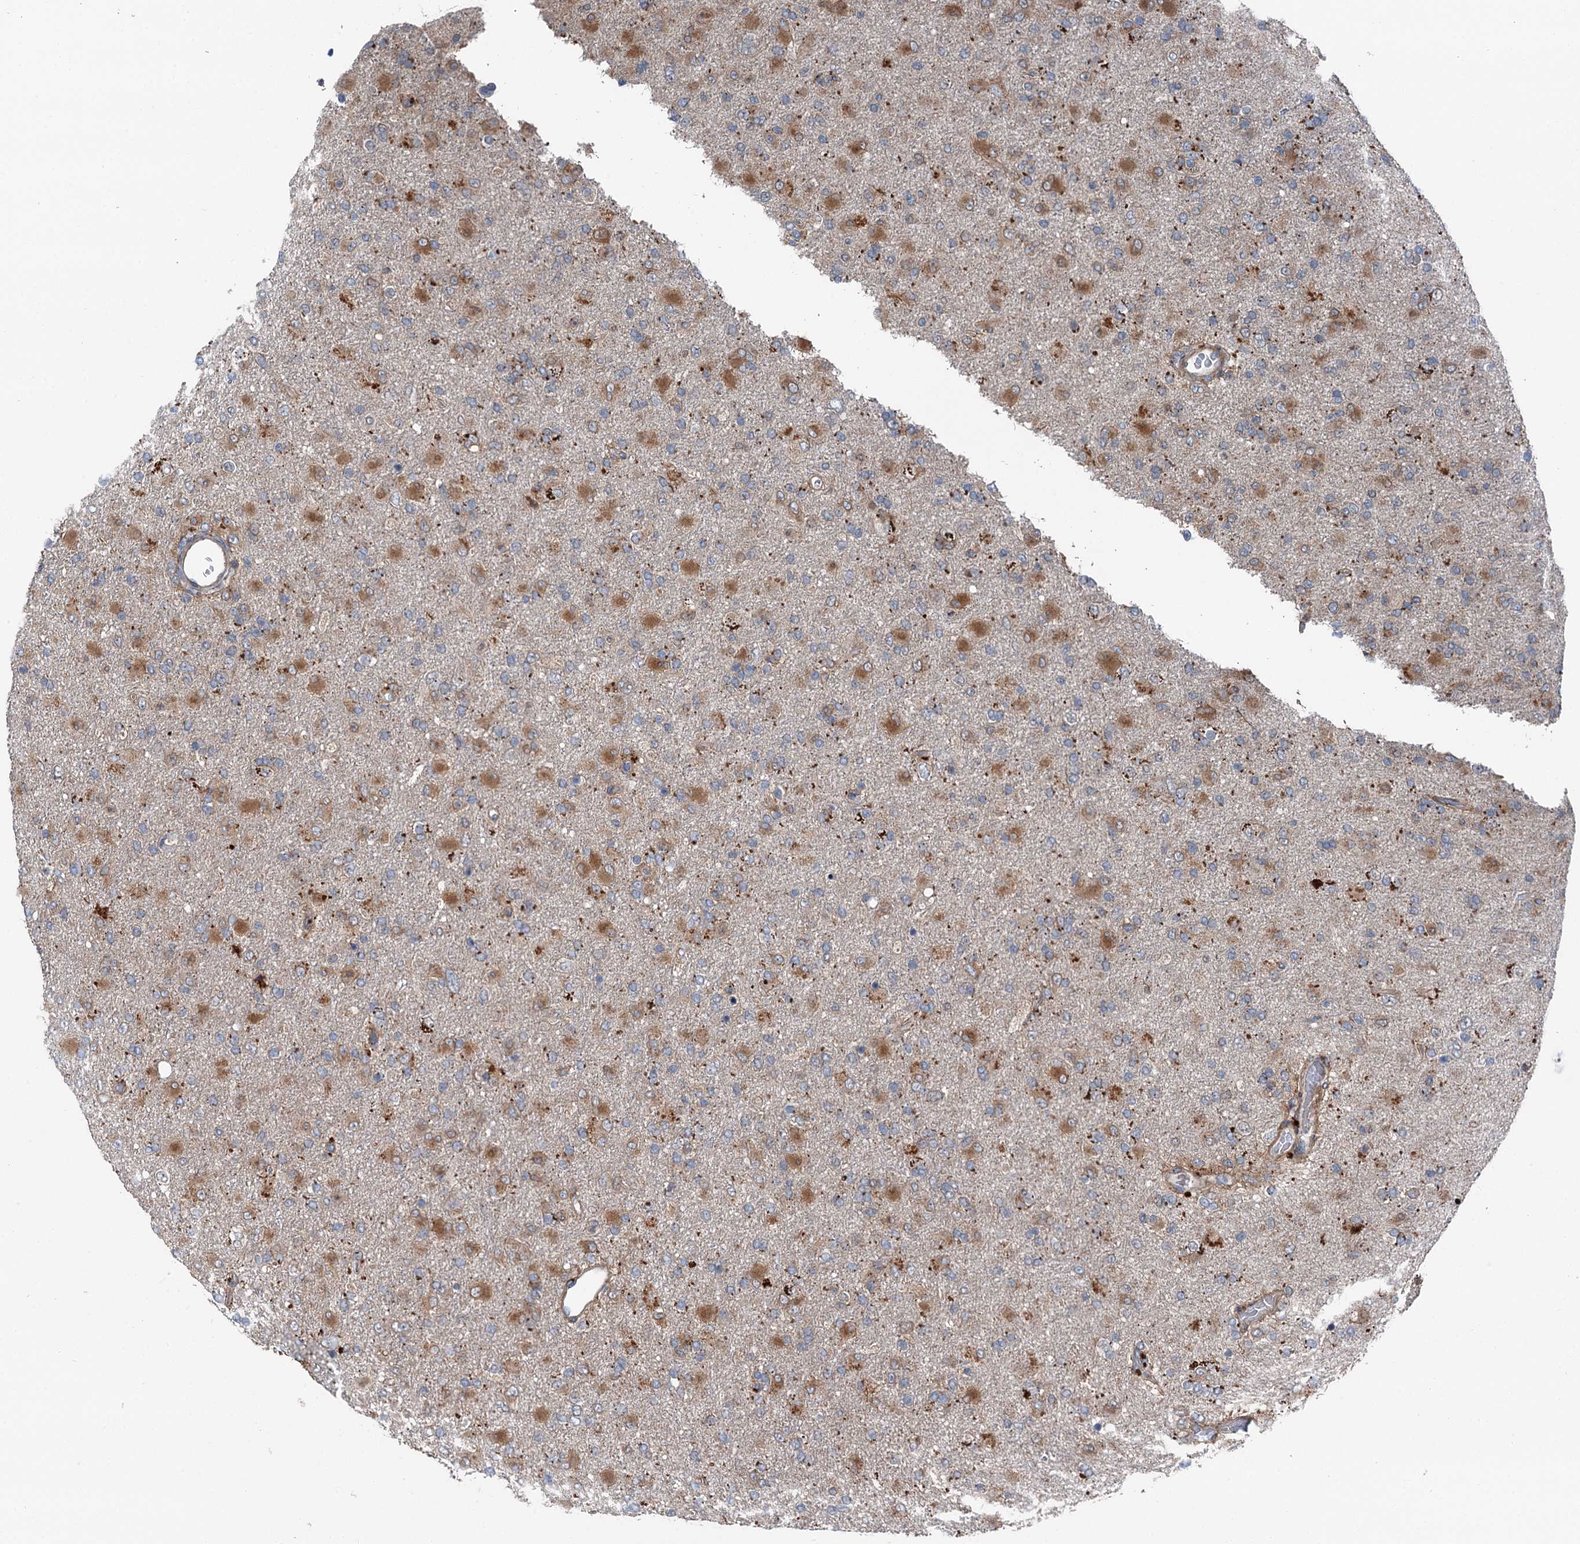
{"staining": {"intensity": "moderate", "quantity": "25%-75%", "location": "cytoplasmic/membranous"}, "tissue": "glioma", "cell_type": "Tumor cells", "image_type": "cancer", "snomed": [{"axis": "morphology", "description": "Glioma, malignant, Low grade"}, {"axis": "topography", "description": "Brain"}], "caption": "Immunohistochemical staining of human glioma demonstrates medium levels of moderate cytoplasmic/membranous positivity in approximately 25%-75% of tumor cells.", "gene": "POLR1D", "patient": {"sex": "male", "age": 65}}